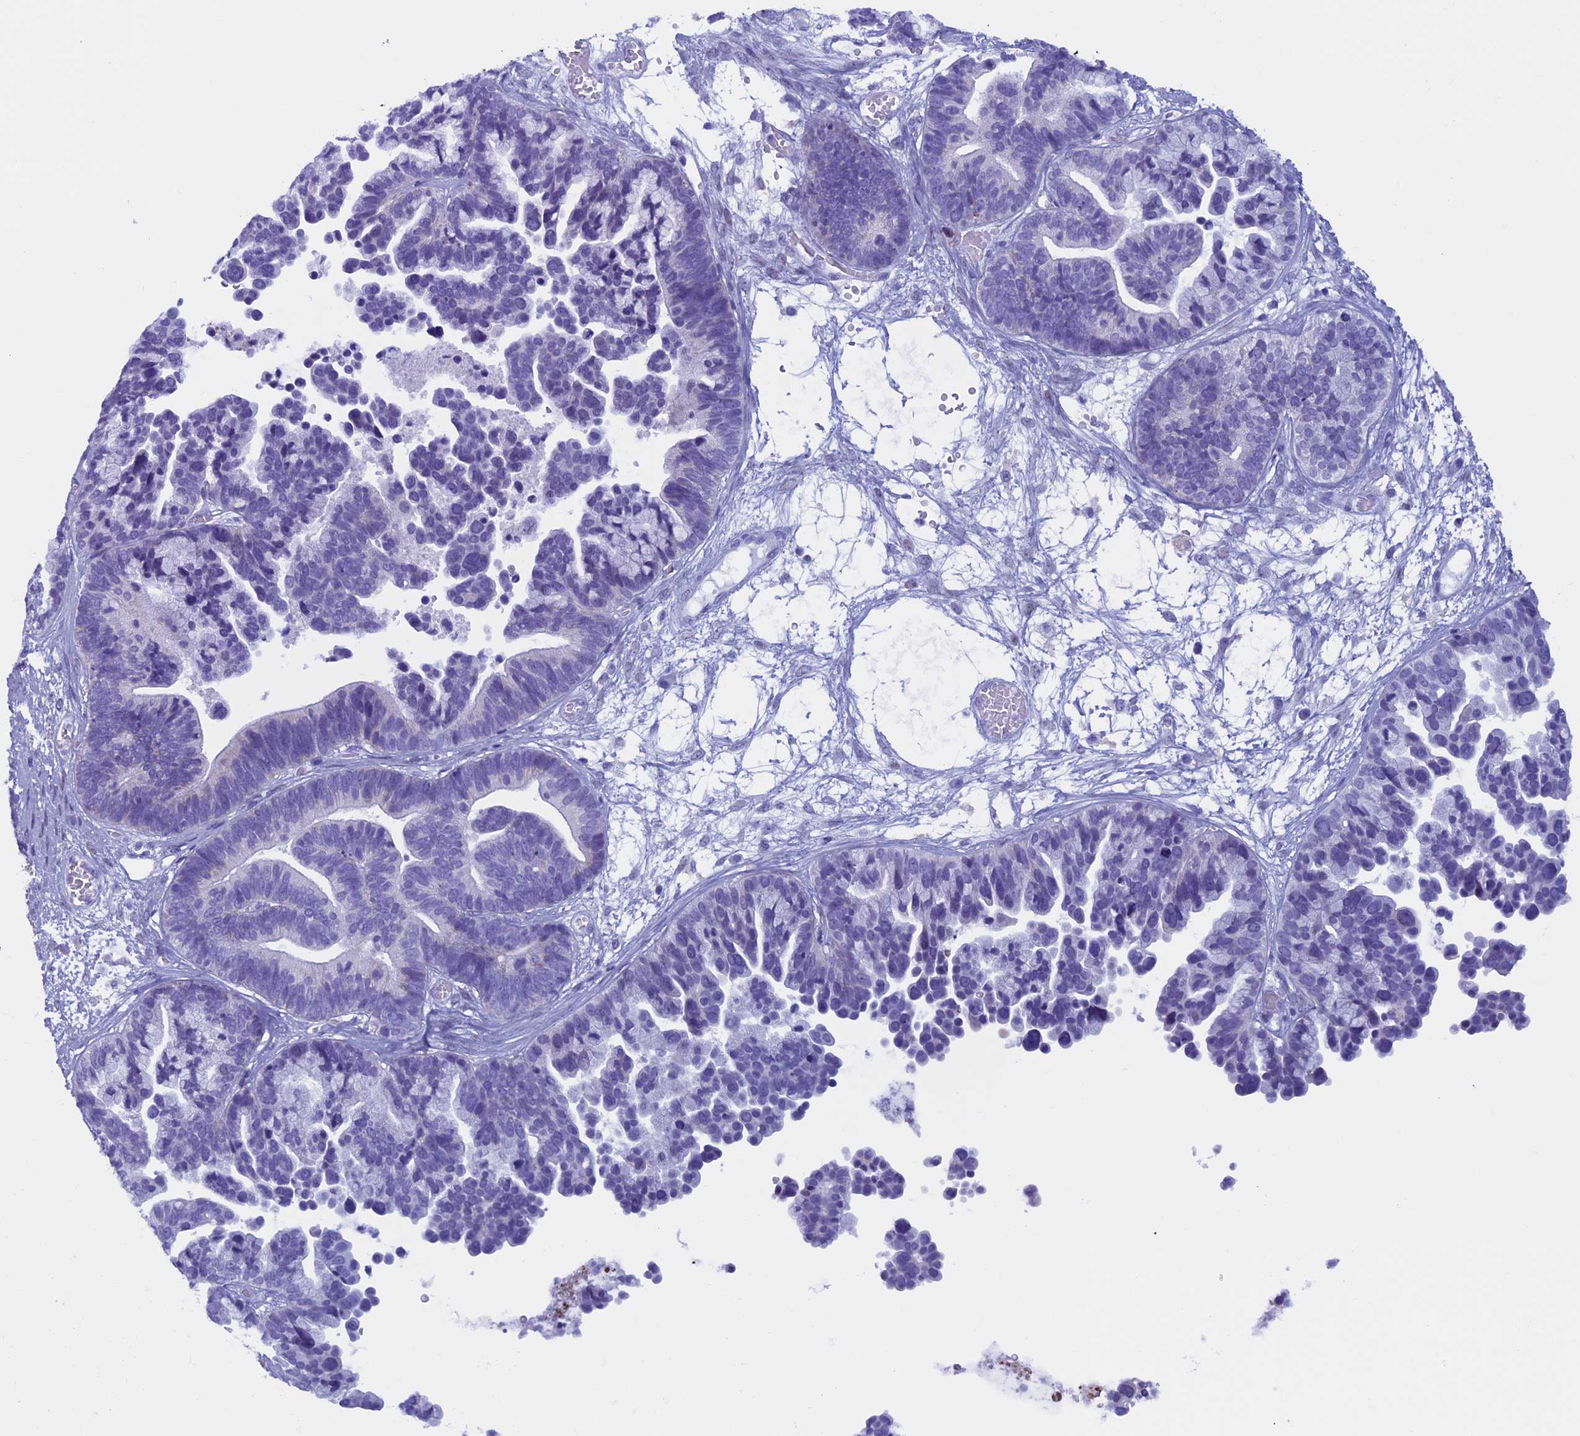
{"staining": {"intensity": "negative", "quantity": "none", "location": "none"}, "tissue": "ovarian cancer", "cell_type": "Tumor cells", "image_type": "cancer", "snomed": [{"axis": "morphology", "description": "Cystadenocarcinoma, serous, NOS"}, {"axis": "topography", "description": "Ovary"}], "caption": "Immunohistochemistry image of neoplastic tissue: human ovarian cancer stained with DAB (3,3'-diaminobenzidine) reveals no significant protein positivity in tumor cells.", "gene": "FAM169A", "patient": {"sex": "female", "age": 56}}